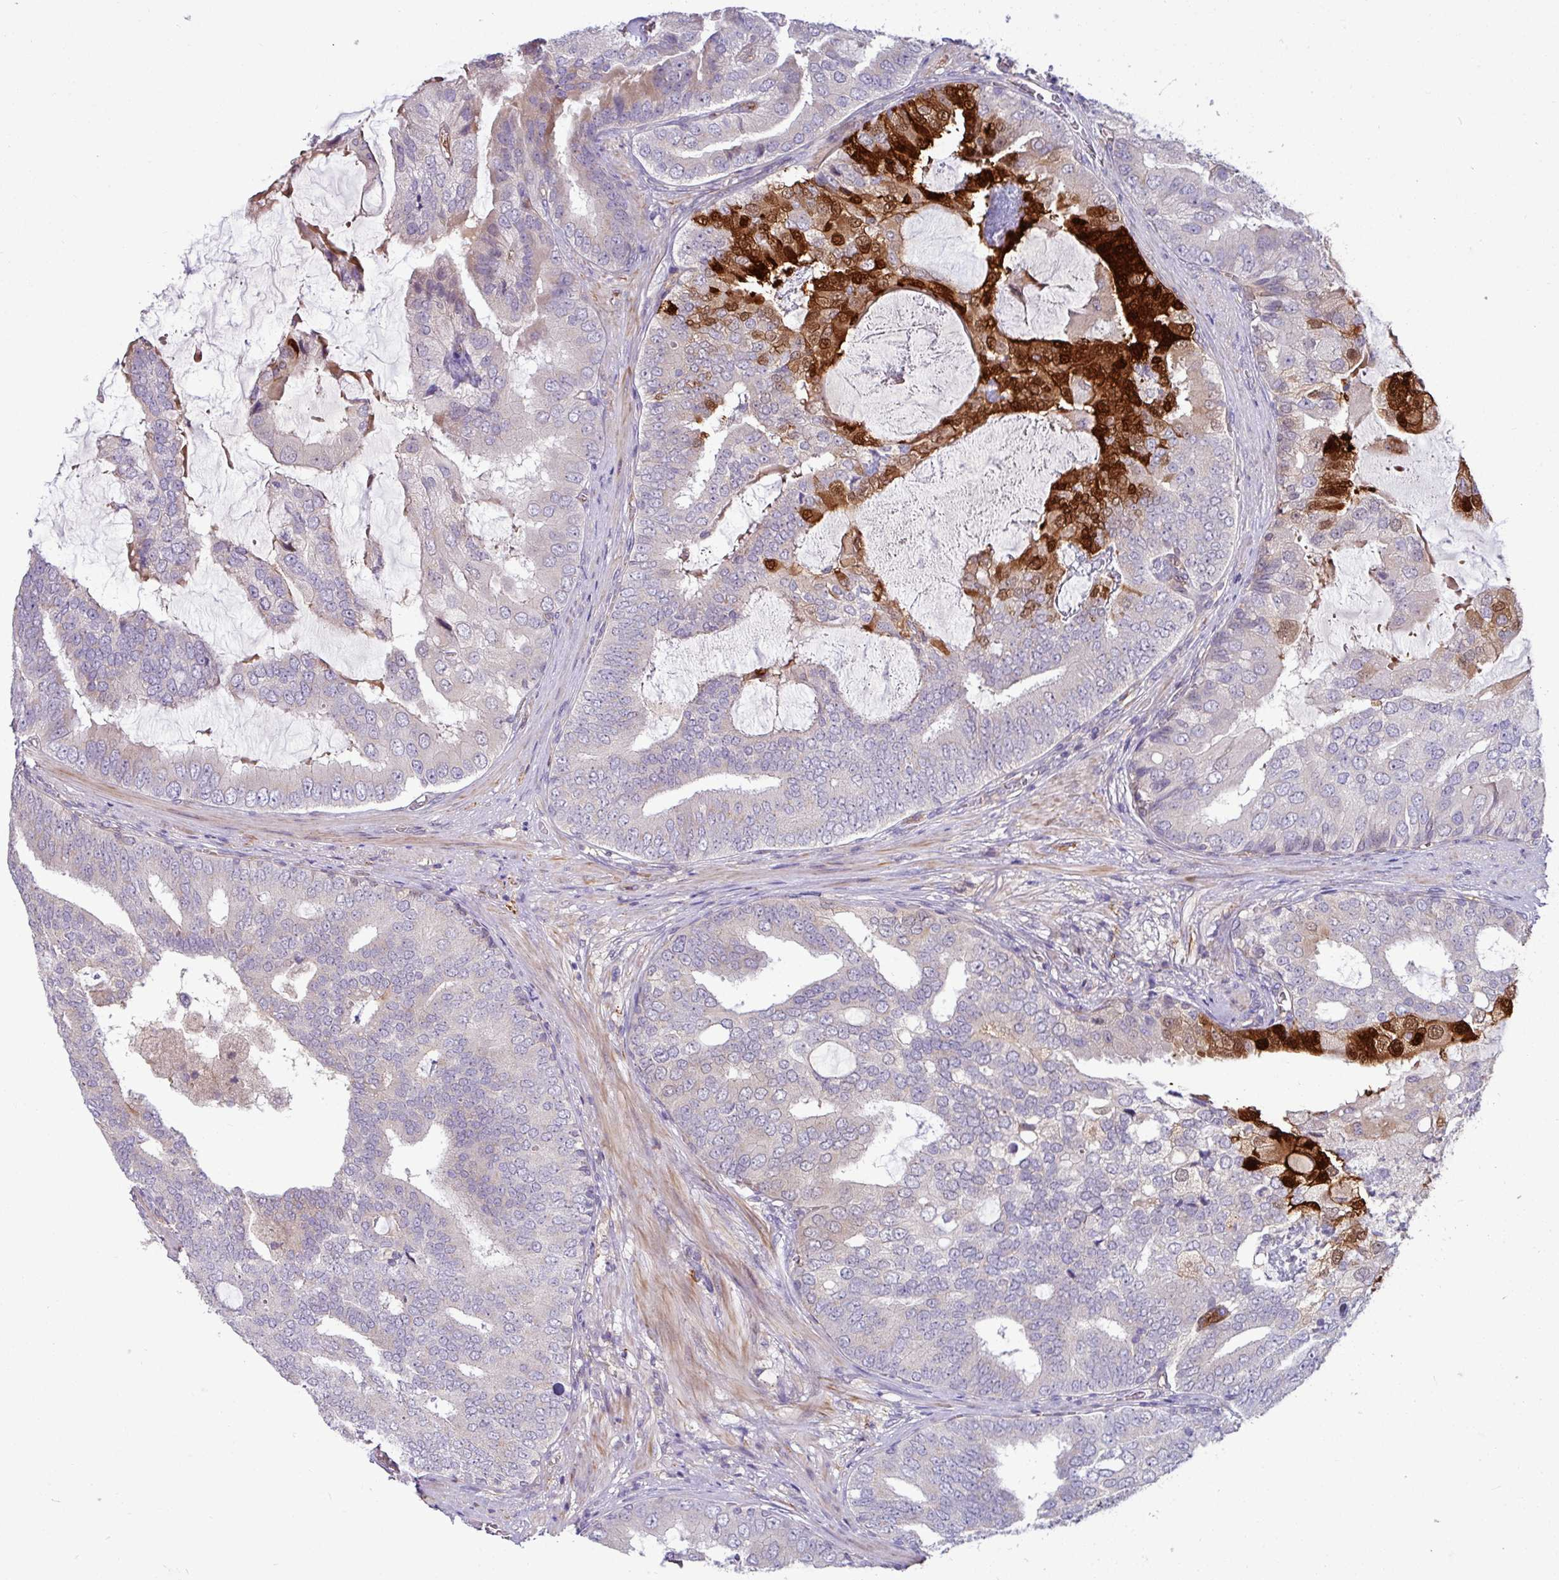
{"staining": {"intensity": "strong", "quantity": "<25%", "location": "cytoplasmic/membranous,nuclear"}, "tissue": "prostate cancer", "cell_type": "Tumor cells", "image_type": "cancer", "snomed": [{"axis": "morphology", "description": "Adenocarcinoma, High grade"}, {"axis": "topography", "description": "Prostate"}], "caption": "Strong cytoplasmic/membranous and nuclear positivity for a protein is seen in approximately <25% of tumor cells of prostate high-grade adenocarcinoma using immunohistochemistry.", "gene": "B4GALNT4", "patient": {"sex": "male", "age": 55}}